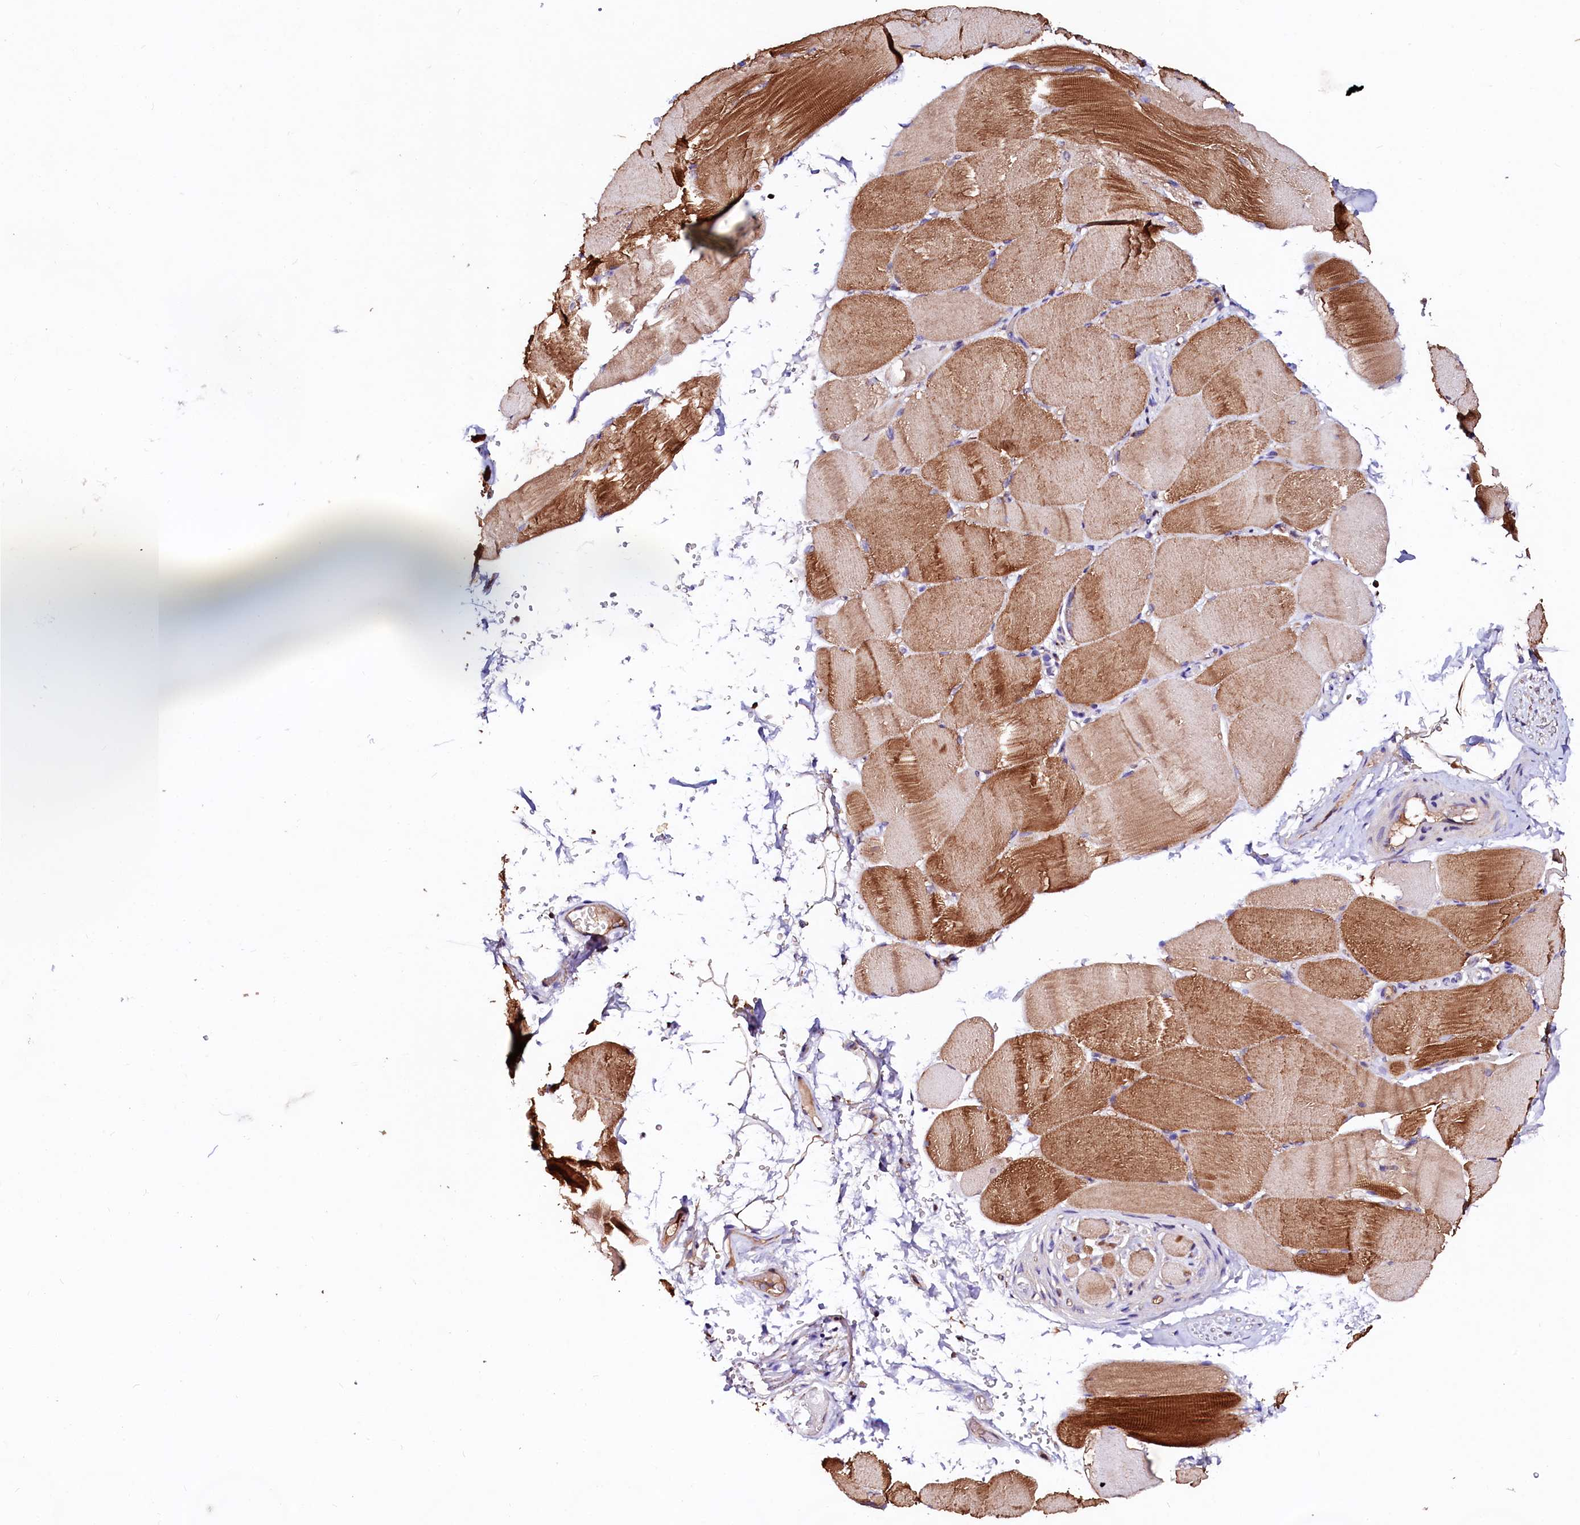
{"staining": {"intensity": "moderate", "quantity": "25%-75%", "location": "cytoplasmic/membranous"}, "tissue": "skeletal muscle", "cell_type": "Myocytes", "image_type": "normal", "snomed": [{"axis": "morphology", "description": "Normal tissue, NOS"}, {"axis": "topography", "description": "Skeletal muscle"}, {"axis": "topography", "description": "Parathyroid gland"}], "caption": "Myocytes demonstrate medium levels of moderate cytoplasmic/membranous positivity in approximately 25%-75% of cells in normal skeletal muscle. The staining was performed using DAB (3,3'-diaminobenzidine), with brown indicating positive protein expression. Nuclei are stained blue with hematoxylin.", "gene": "ST3GAL1", "patient": {"sex": "female", "age": 37}}